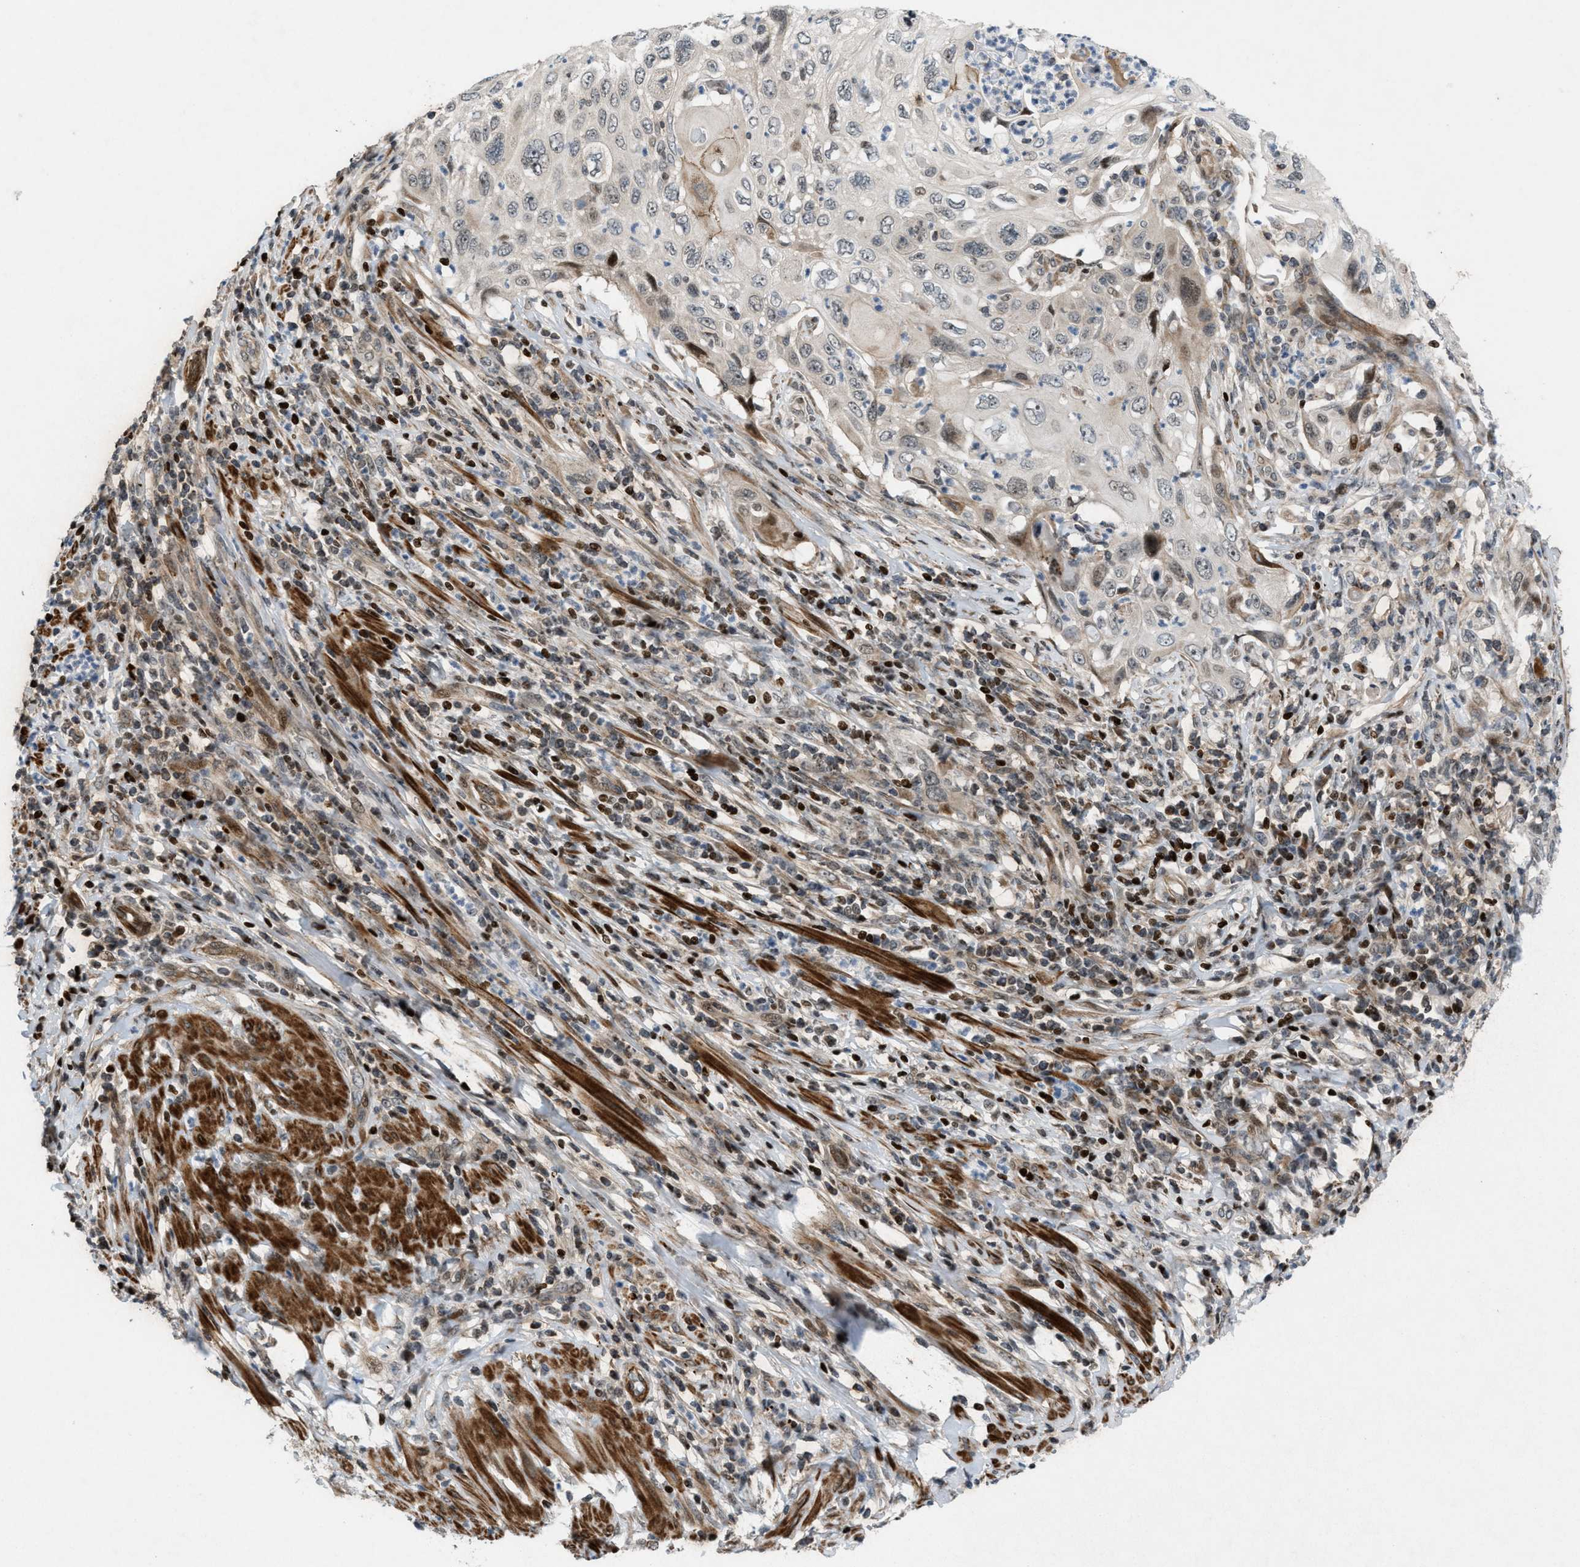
{"staining": {"intensity": "moderate", "quantity": "<25%", "location": "nuclear"}, "tissue": "cervical cancer", "cell_type": "Tumor cells", "image_type": "cancer", "snomed": [{"axis": "morphology", "description": "Squamous cell carcinoma, NOS"}, {"axis": "topography", "description": "Cervix"}], "caption": "Immunohistochemistry (IHC) of human squamous cell carcinoma (cervical) demonstrates low levels of moderate nuclear staining in approximately <25% of tumor cells.", "gene": "ZNF276", "patient": {"sex": "female", "age": 70}}